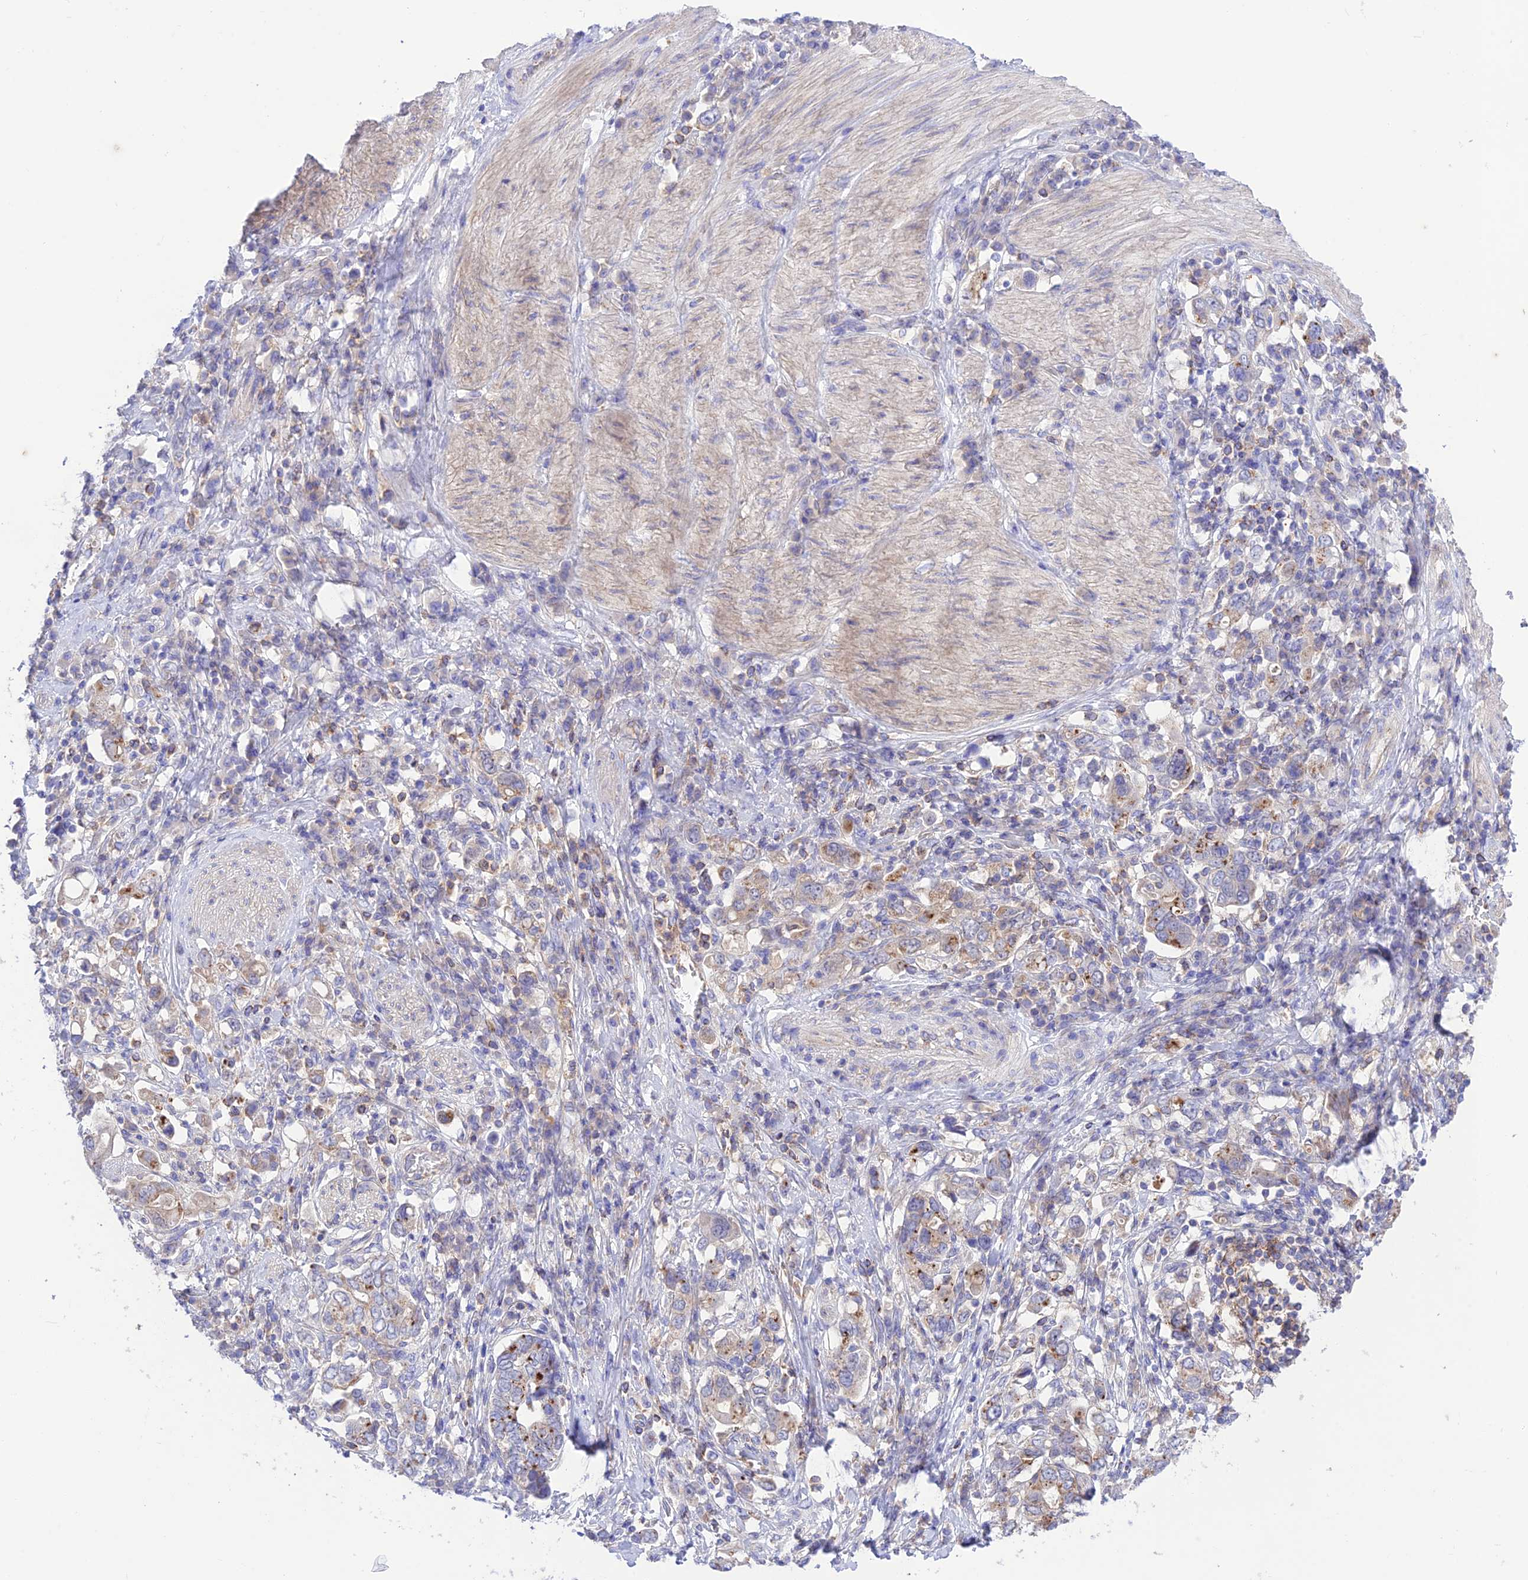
{"staining": {"intensity": "moderate", "quantity": "<25%", "location": "cytoplasmic/membranous"}, "tissue": "stomach cancer", "cell_type": "Tumor cells", "image_type": "cancer", "snomed": [{"axis": "morphology", "description": "Adenocarcinoma, NOS"}, {"axis": "topography", "description": "Stomach, upper"}, {"axis": "topography", "description": "Stomach"}], "caption": "This is a photomicrograph of IHC staining of stomach cancer (adenocarcinoma), which shows moderate expression in the cytoplasmic/membranous of tumor cells.", "gene": "CHSY3", "patient": {"sex": "male", "age": 62}}